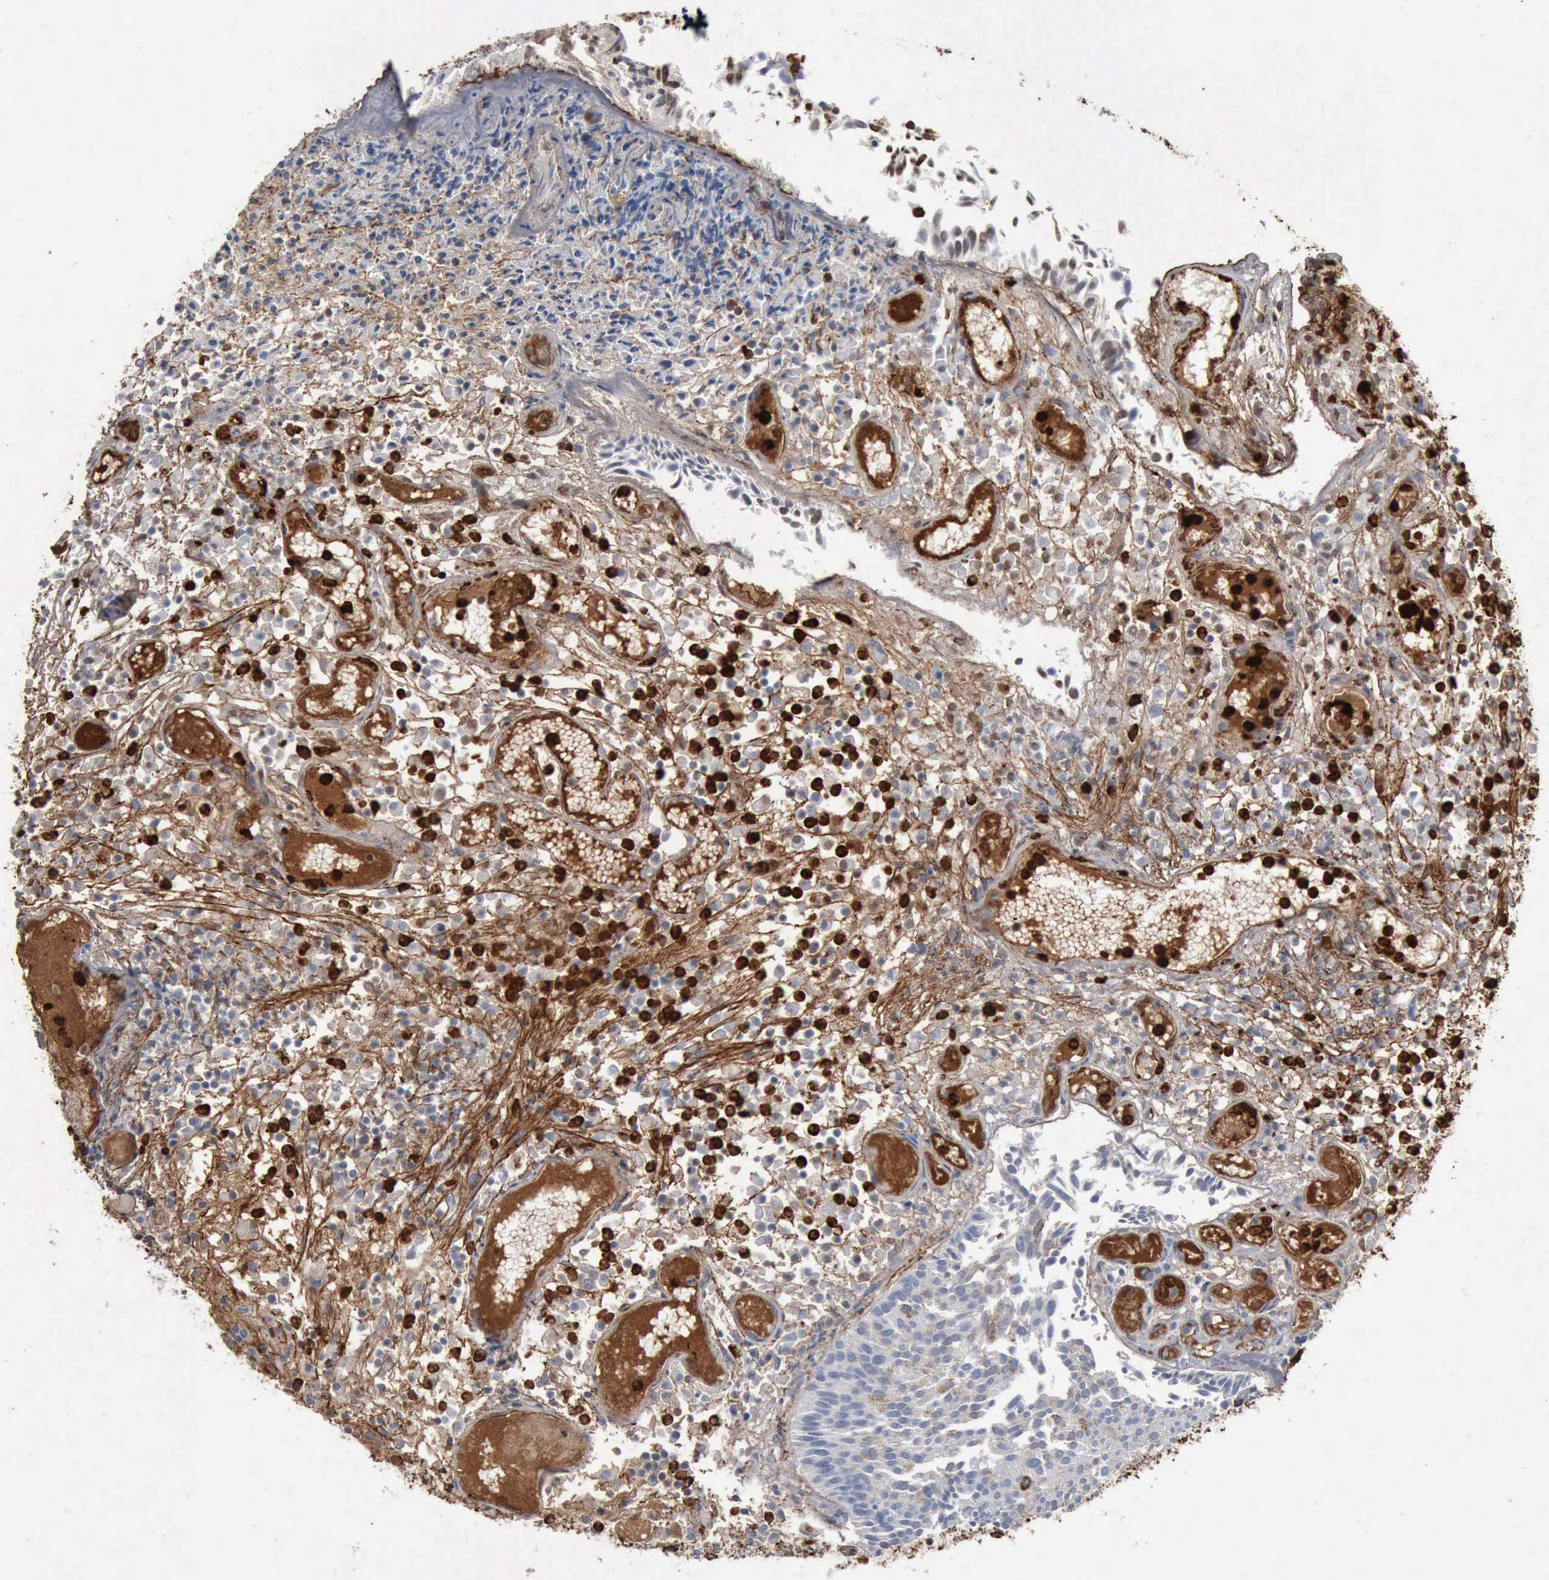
{"staining": {"intensity": "weak", "quantity": "25%-75%", "location": "cytoplasmic/membranous"}, "tissue": "urothelial cancer", "cell_type": "Tumor cells", "image_type": "cancer", "snomed": [{"axis": "morphology", "description": "Urothelial carcinoma, Low grade"}, {"axis": "topography", "description": "Urinary bladder"}], "caption": "Urothelial carcinoma (low-grade) tissue shows weak cytoplasmic/membranous expression in approximately 25%-75% of tumor cells", "gene": "FN1", "patient": {"sex": "male", "age": 85}}